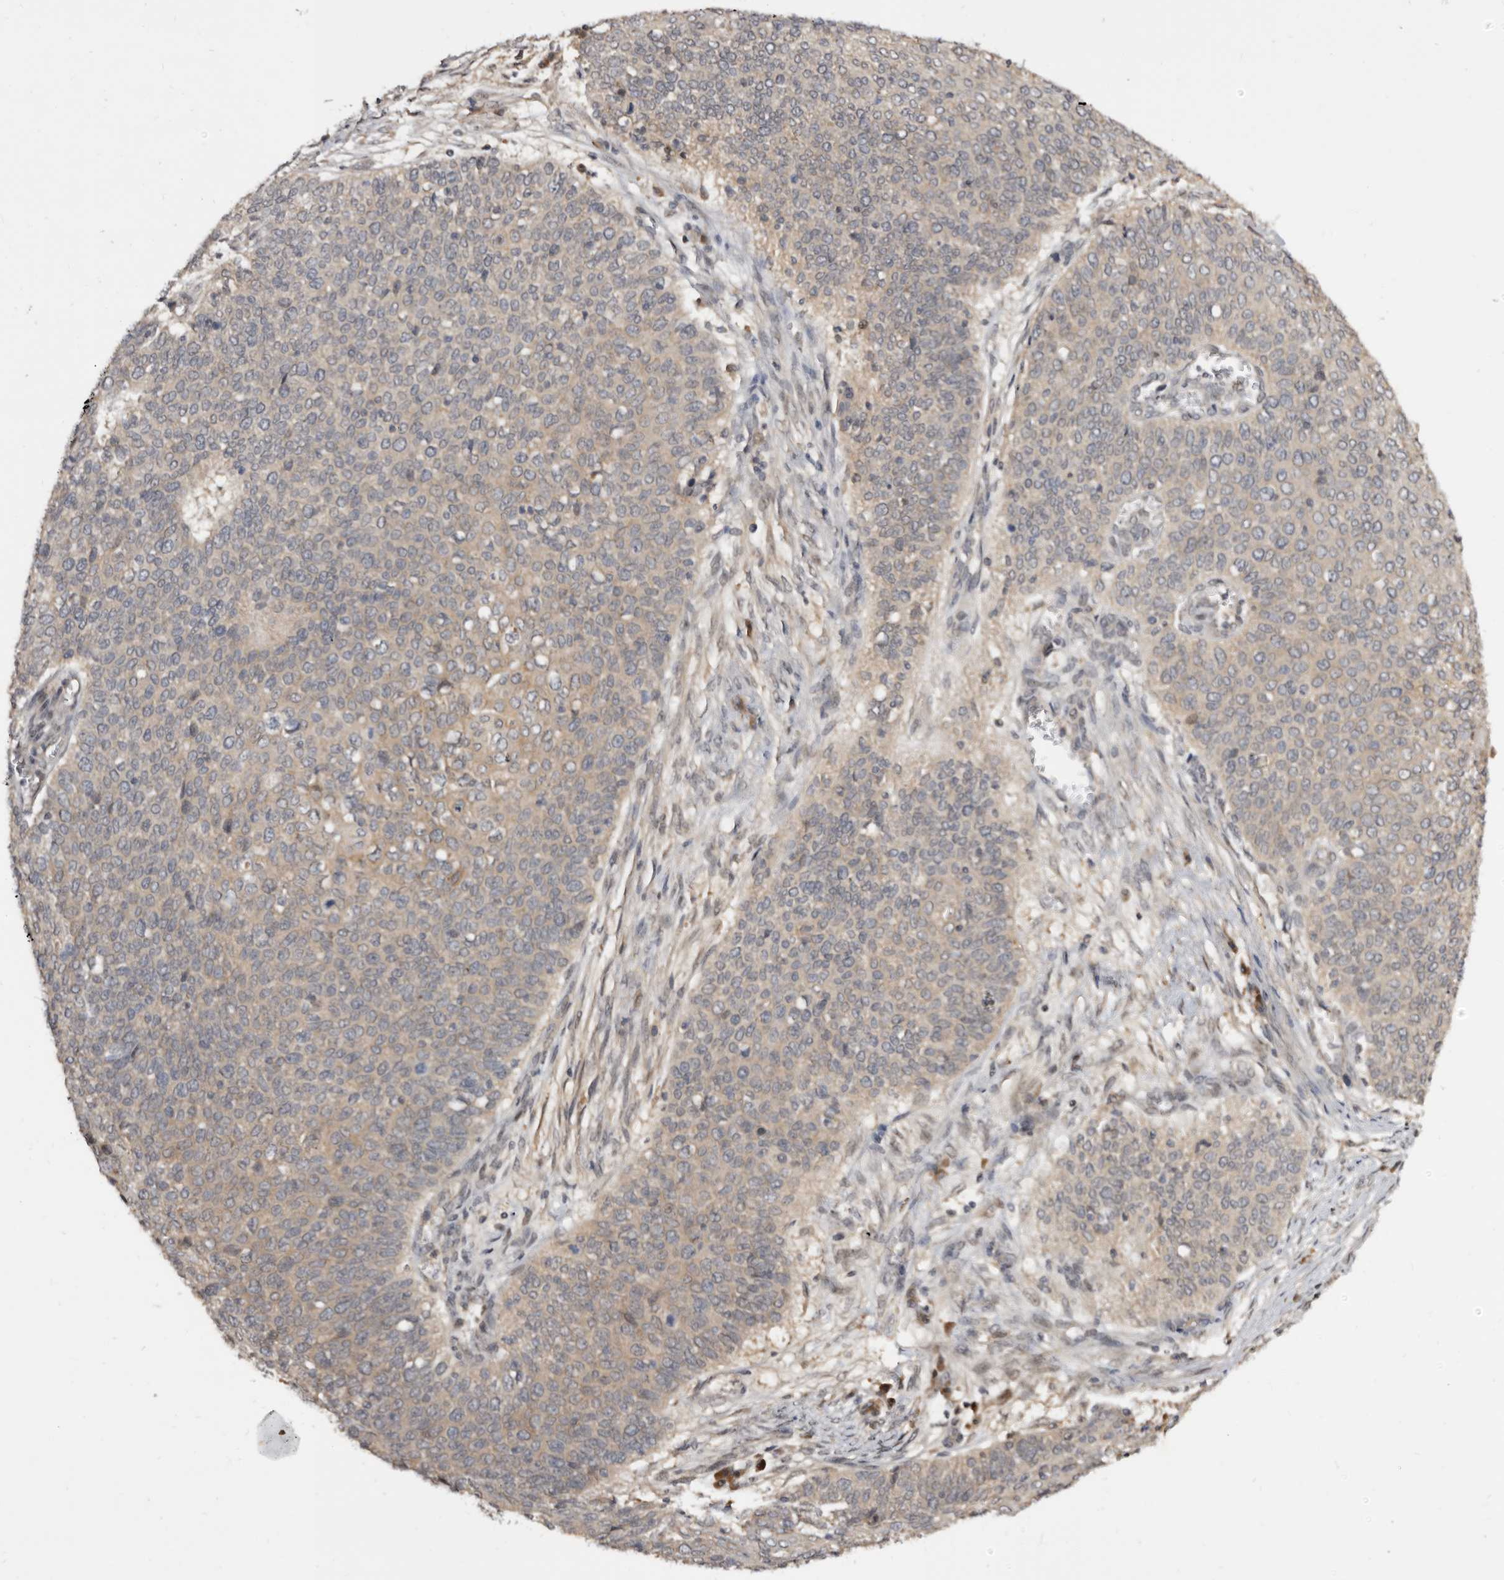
{"staining": {"intensity": "weak", "quantity": "<25%", "location": "cytoplasmic/membranous"}, "tissue": "cervical cancer", "cell_type": "Tumor cells", "image_type": "cancer", "snomed": [{"axis": "morphology", "description": "Squamous cell carcinoma, NOS"}, {"axis": "topography", "description": "Cervix"}], "caption": "Squamous cell carcinoma (cervical) was stained to show a protein in brown. There is no significant staining in tumor cells.", "gene": "INAVA", "patient": {"sex": "female", "age": 39}}